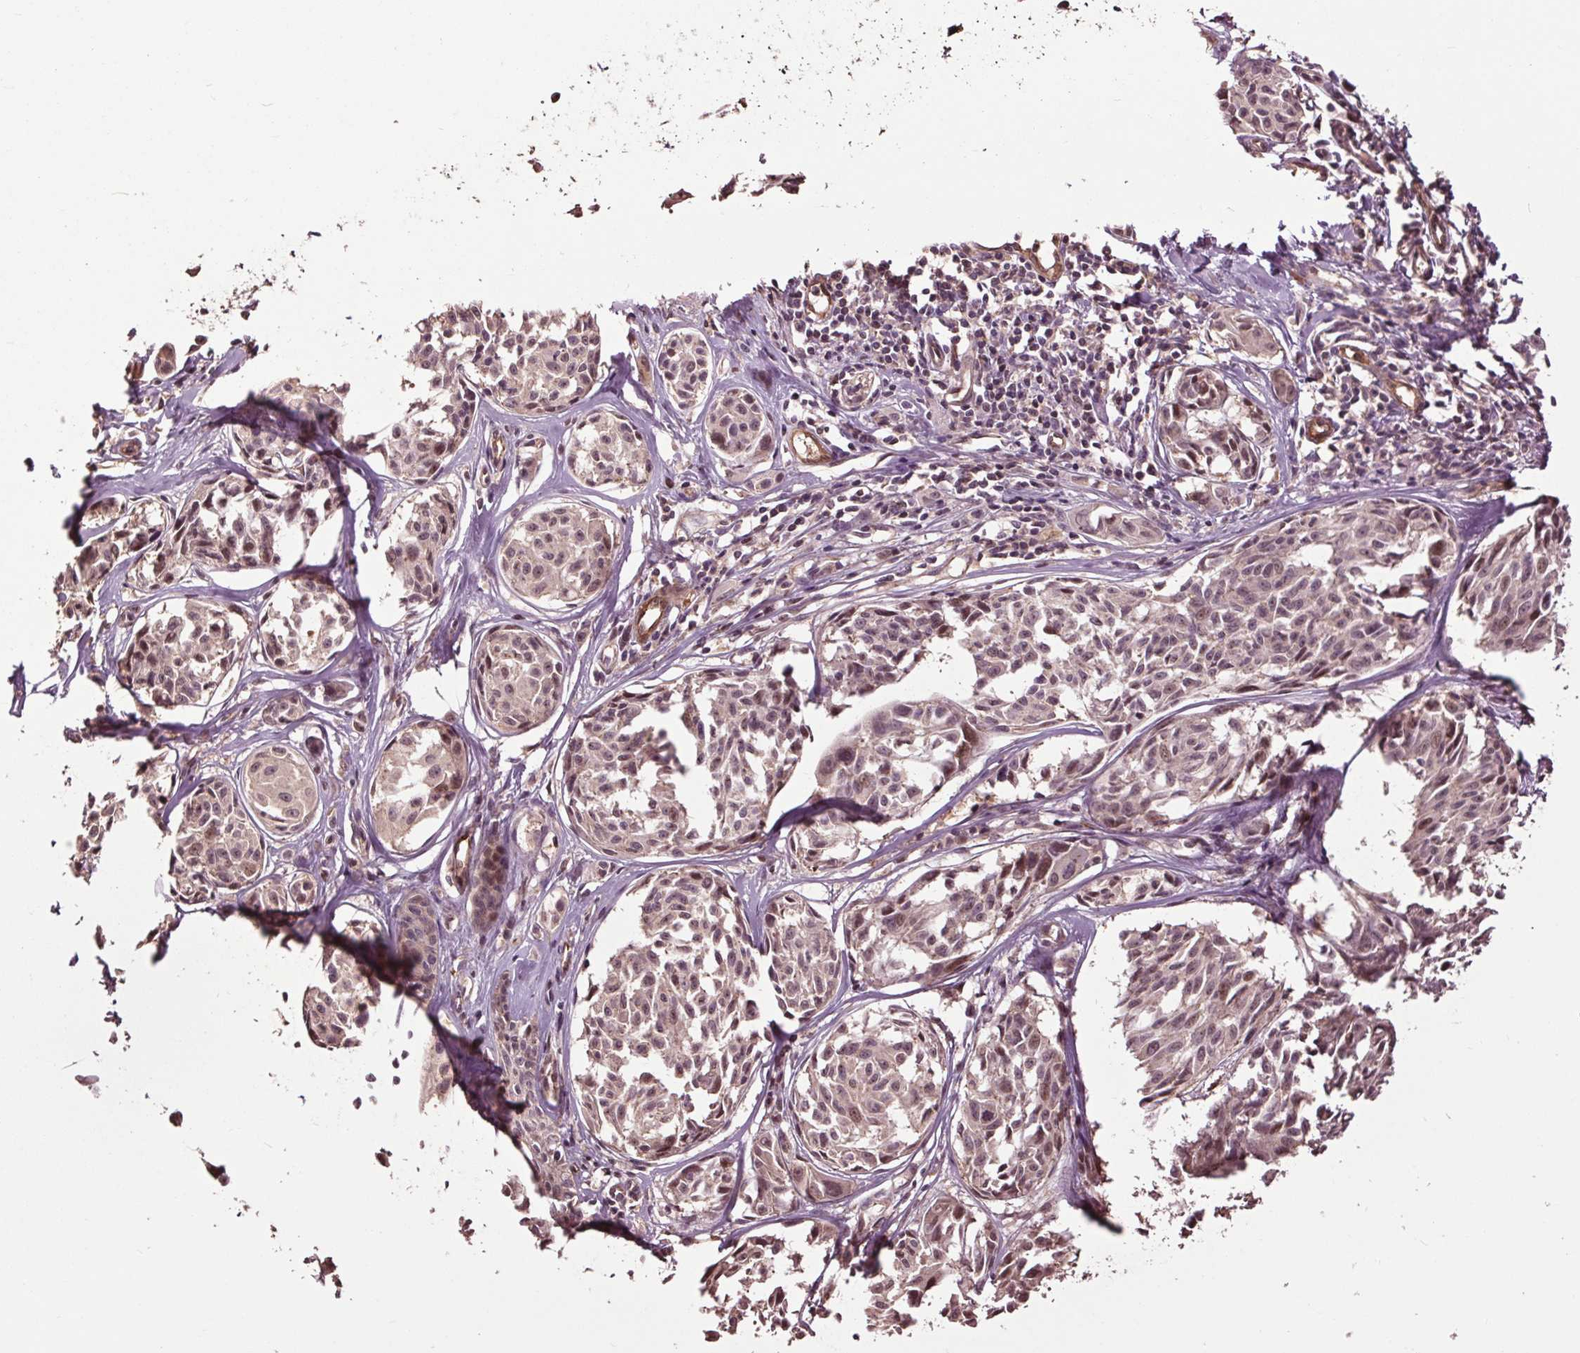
{"staining": {"intensity": "weak", "quantity": ">75%", "location": "cytoplasmic/membranous,nuclear"}, "tissue": "melanoma", "cell_type": "Tumor cells", "image_type": "cancer", "snomed": [{"axis": "morphology", "description": "Malignant melanoma, NOS"}, {"axis": "topography", "description": "Skin"}], "caption": "IHC staining of melanoma, which displays low levels of weak cytoplasmic/membranous and nuclear positivity in about >75% of tumor cells indicating weak cytoplasmic/membranous and nuclear protein positivity. The staining was performed using DAB (brown) for protein detection and nuclei were counterstained in hematoxylin (blue).", "gene": "CEP95", "patient": {"sex": "male", "age": 51}}